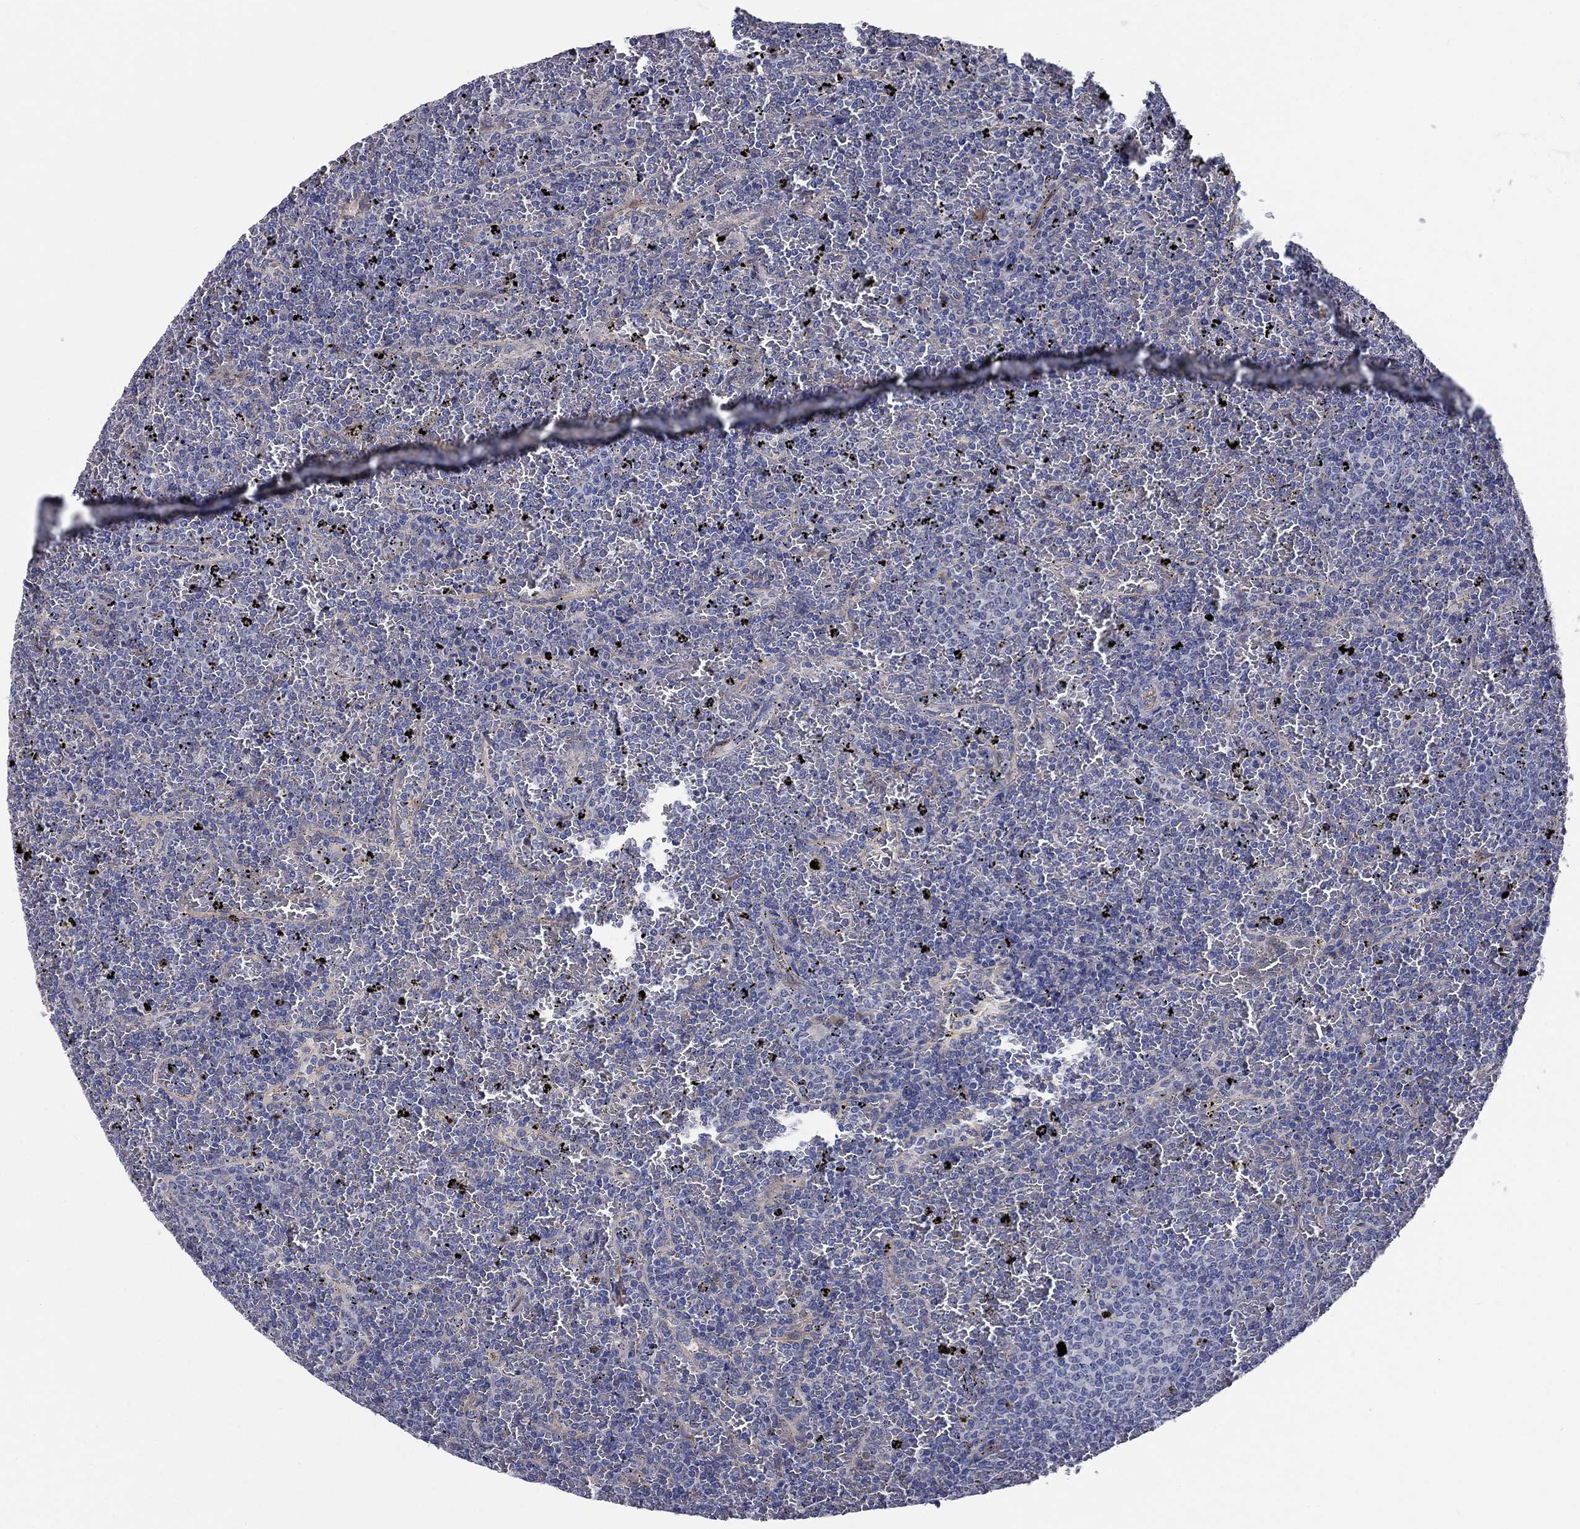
{"staining": {"intensity": "negative", "quantity": "none", "location": "none"}, "tissue": "lymphoma", "cell_type": "Tumor cells", "image_type": "cancer", "snomed": [{"axis": "morphology", "description": "Malignant lymphoma, non-Hodgkin's type, Low grade"}, {"axis": "topography", "description": "Spleen"}], "caption": "Image shows no protein positivity in tumor cells of malignant lymphoma, non-Hodgkin's type (low-grade) tissue.", "gene": "EMP2", "patient": {"sex": "female", "age": 77}}